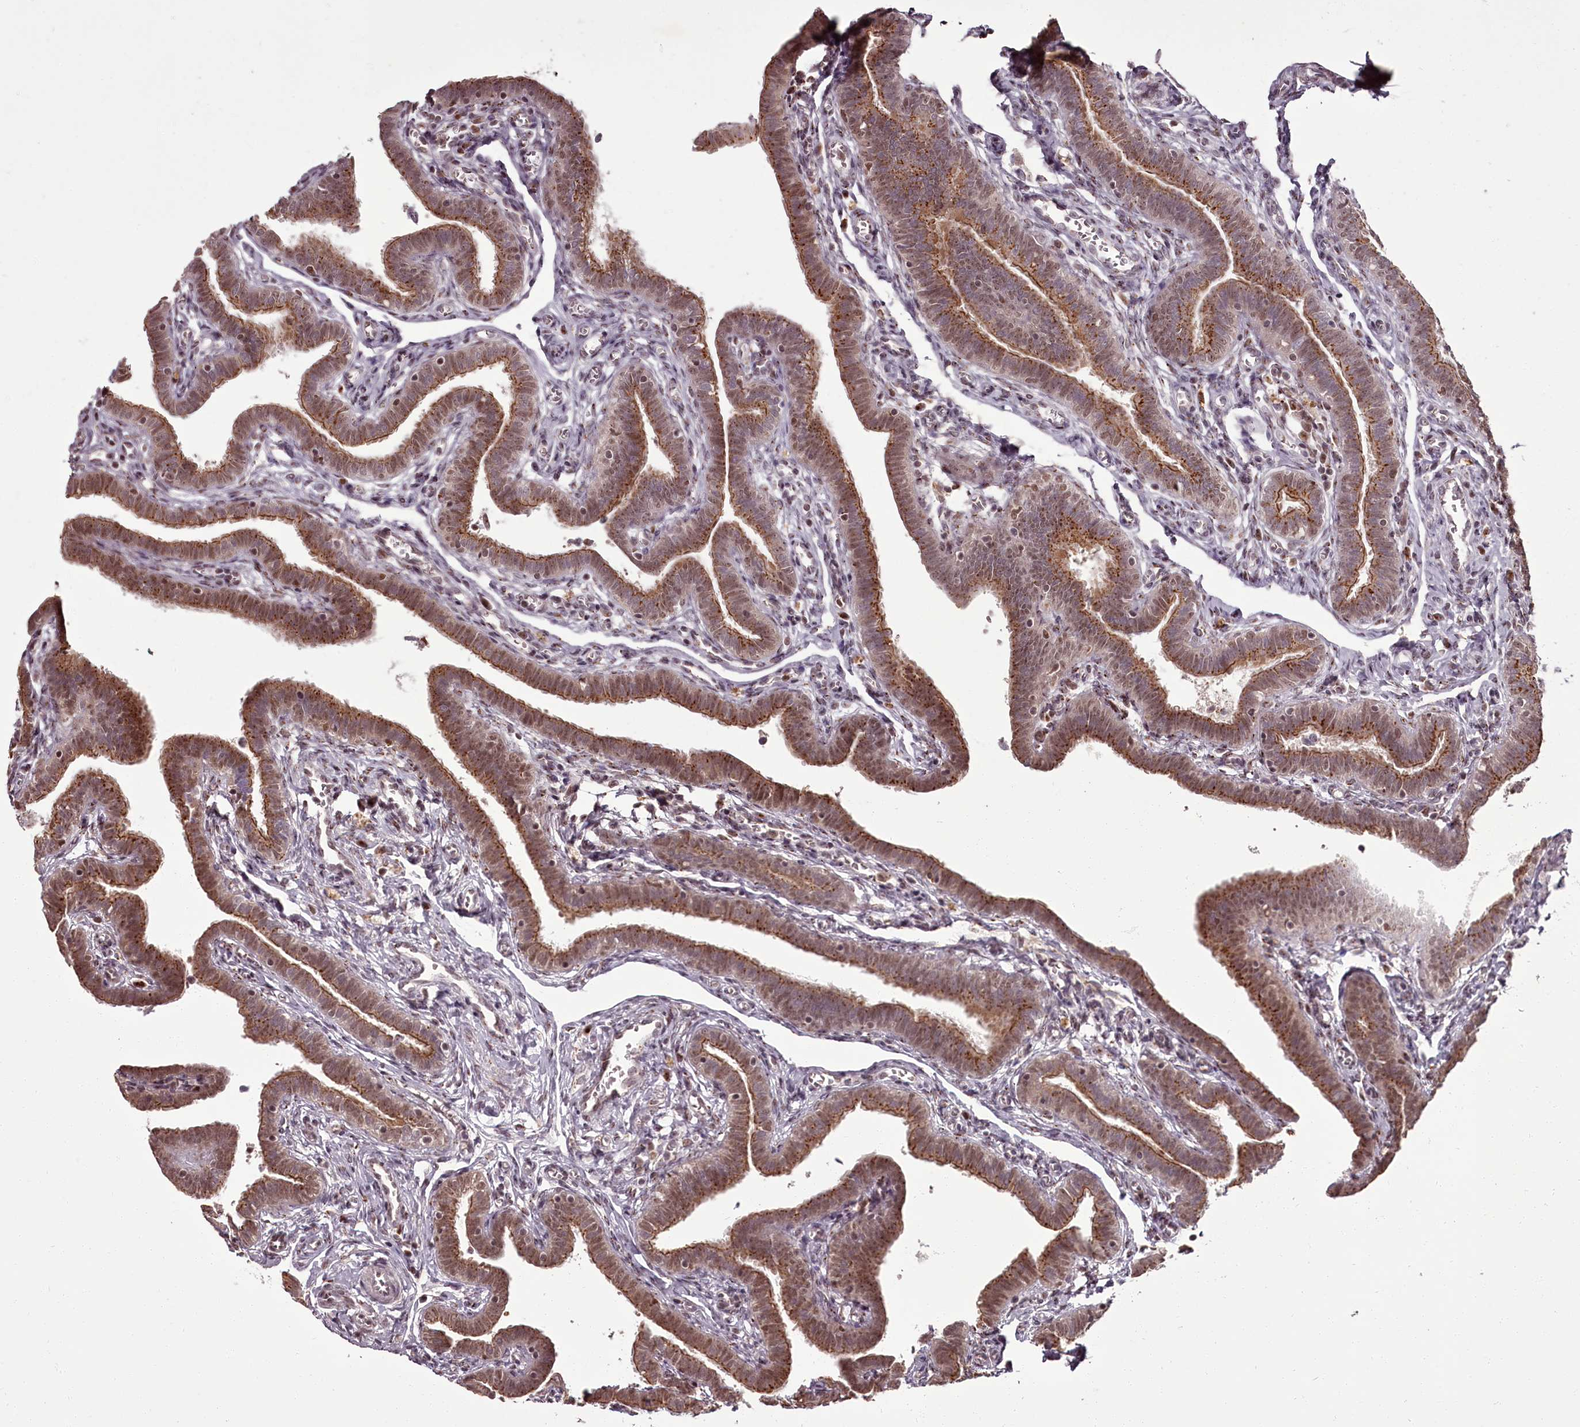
{"staining": {"intensity": "moderate", "quantity": ">75%", "location": "cytoplasmic/membranous,nuclear"}, "tissue": "fallopian tube", "cell_type": "Glandular cells", "image_type": "normal", "snomed": [{"axis": "morphology", "description": "Normal tissue, NOS"}, {"axis": "topography", "description": "Fallopian tube"}], "caption": "Fallopian tube stained with IHC exhibits moderate cytoplasmic/membranous,nuclear expression in about >75% of glandular cells.", "gene": "CEP83", "patient": {"sex": "female", "age": 36}}